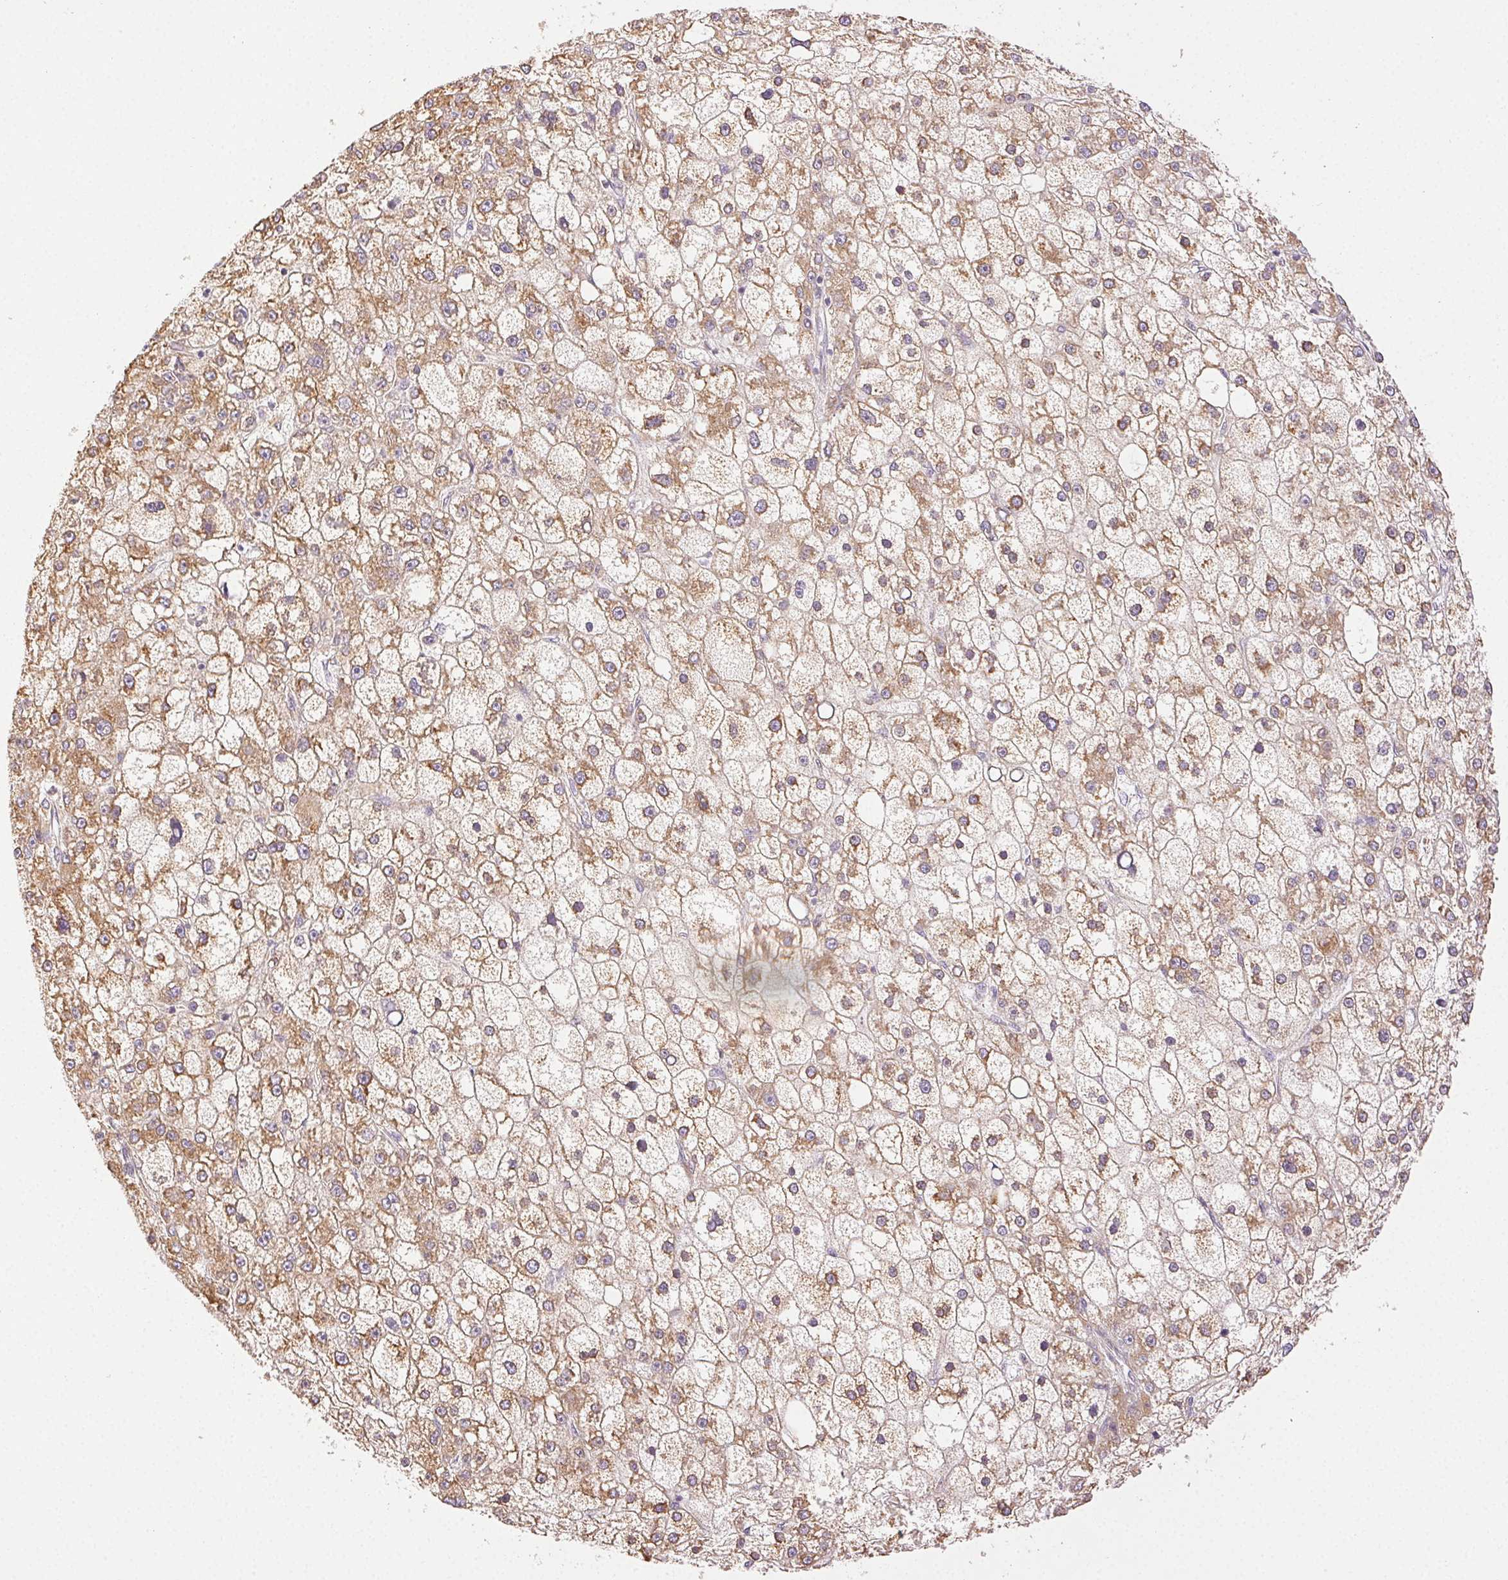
{"staining": {"intensity": "weak", "quantity": ">75%", "location": "cytoplasmic/membranous"}, "tissue": "liver cancer", "cell_type": "Tumor cells", "image_type": "cancer", "snomed": [{"axis": "morphology", "description": "Carcinoma, Hepatocellular, NOS"}, {"axis": "topography", "description": "Liver"}], "caption": "IHC of human liver cancer (hepatocellular carcinoma) exhibits low levels of weak cytoplasmic/membranous positivity in about >75% of tumor cells. (Stains: DAB (3,3'-diaminobenzidine) in brown, nuclei in blue, Microscopy: brightfield microscopy at high magnification).", "gene": "ENTREP1", "patient": {"sex": "male", "age": 67}}